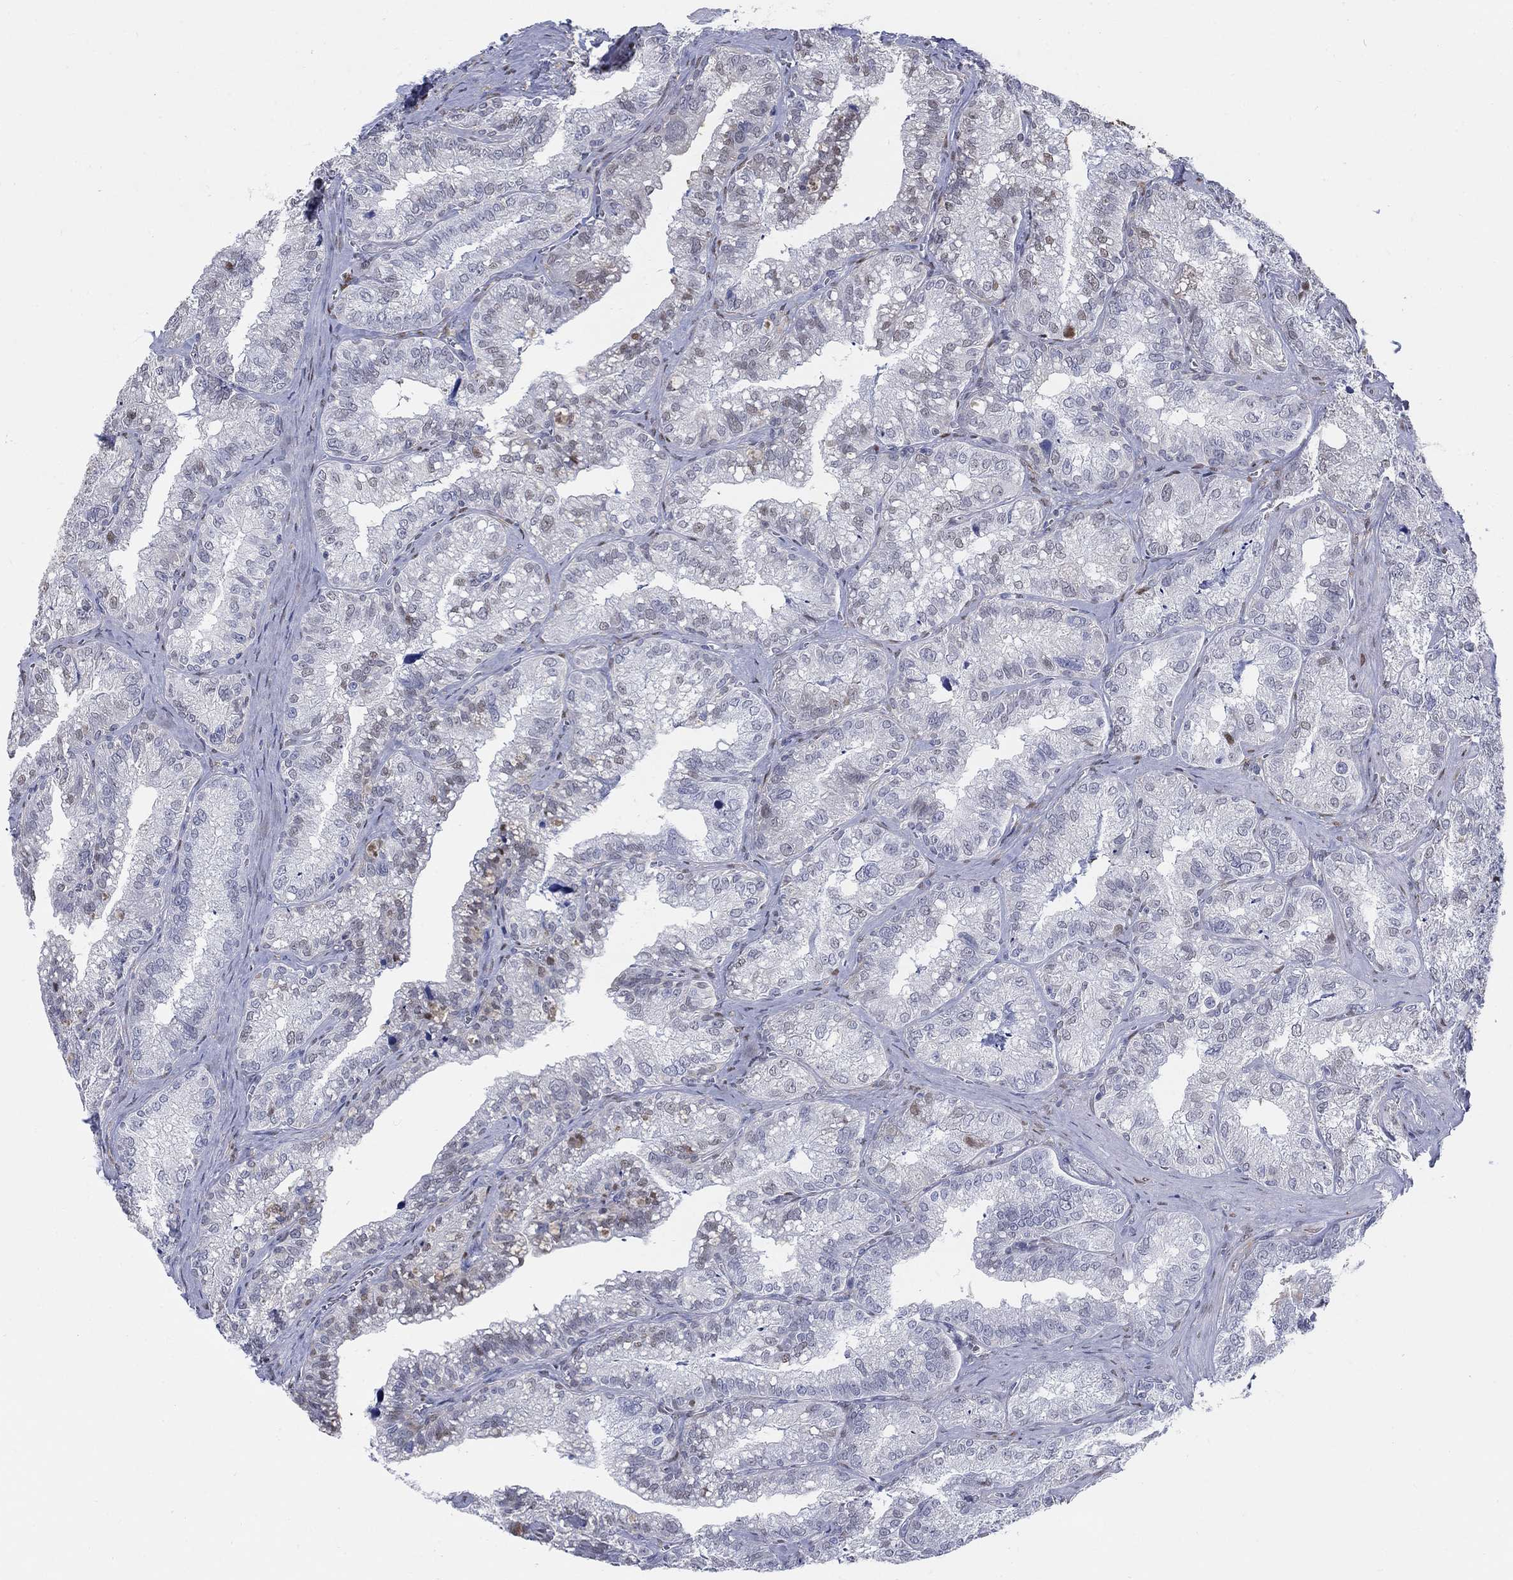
{"staining": {"intensity": "weak", "quantity": "<25%", "location": "nuclear"}, "tissue": "seminal vesicle", "cell_type": "Glandular cells", "image_type": "normal", "snomed": [{"axis": "morphology", "description": "Normal tissue, NOS"}, {"axis": "topography", "description": "Seminal veicle"}], "caption": "Immunohistochemical staining of normal seminal vesicle demonstrates no significant expression in glandular cells.", "gene": "MYO3A", "patient": {"sex": "male", "age": 57}}